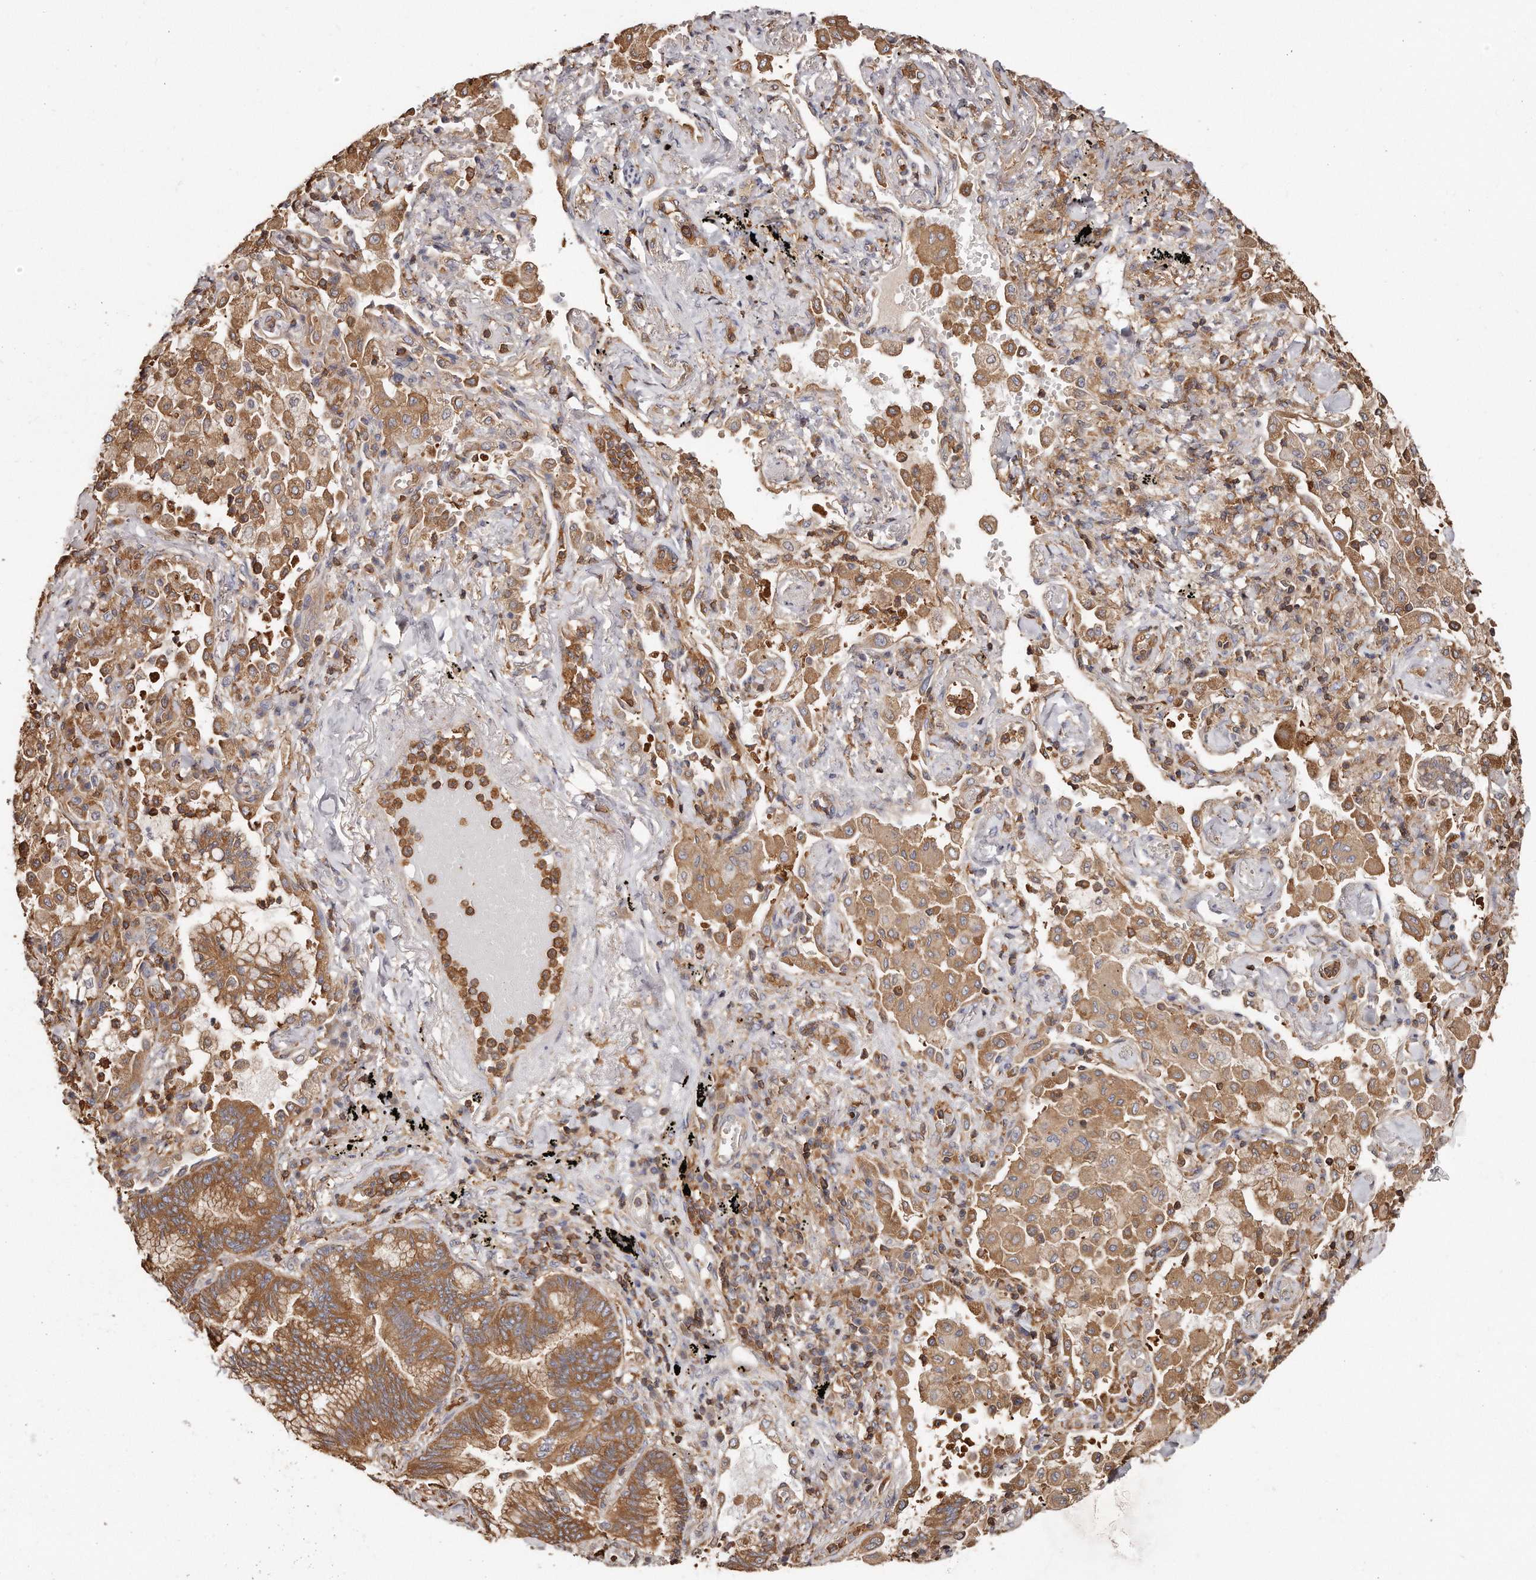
{"staining": {"intensity": "moderate", "quantity": ">75%", "location": "cytoplasmic/membranous"}, "tissue": "bronchus", "cell_type": "Respiratory epithelial cells", "image_type": "normal", "snomed": [{"axis": "morphology", "description": "Normal tissue, NOS"}, {"axis": "morphology", "description": "Adenocarcinoma, NOS"}, {"axis": "topography", "description": "Bronchus"}, {"axis": "topography", "description": "Lung"}], "caption": "Moderate cytoplasmic/membranous protein expression is present in about >75% of respiratory epithelial cells in bronchus.", "gene": "CAP1", "patient": {"sex": "female", "age": 70}}